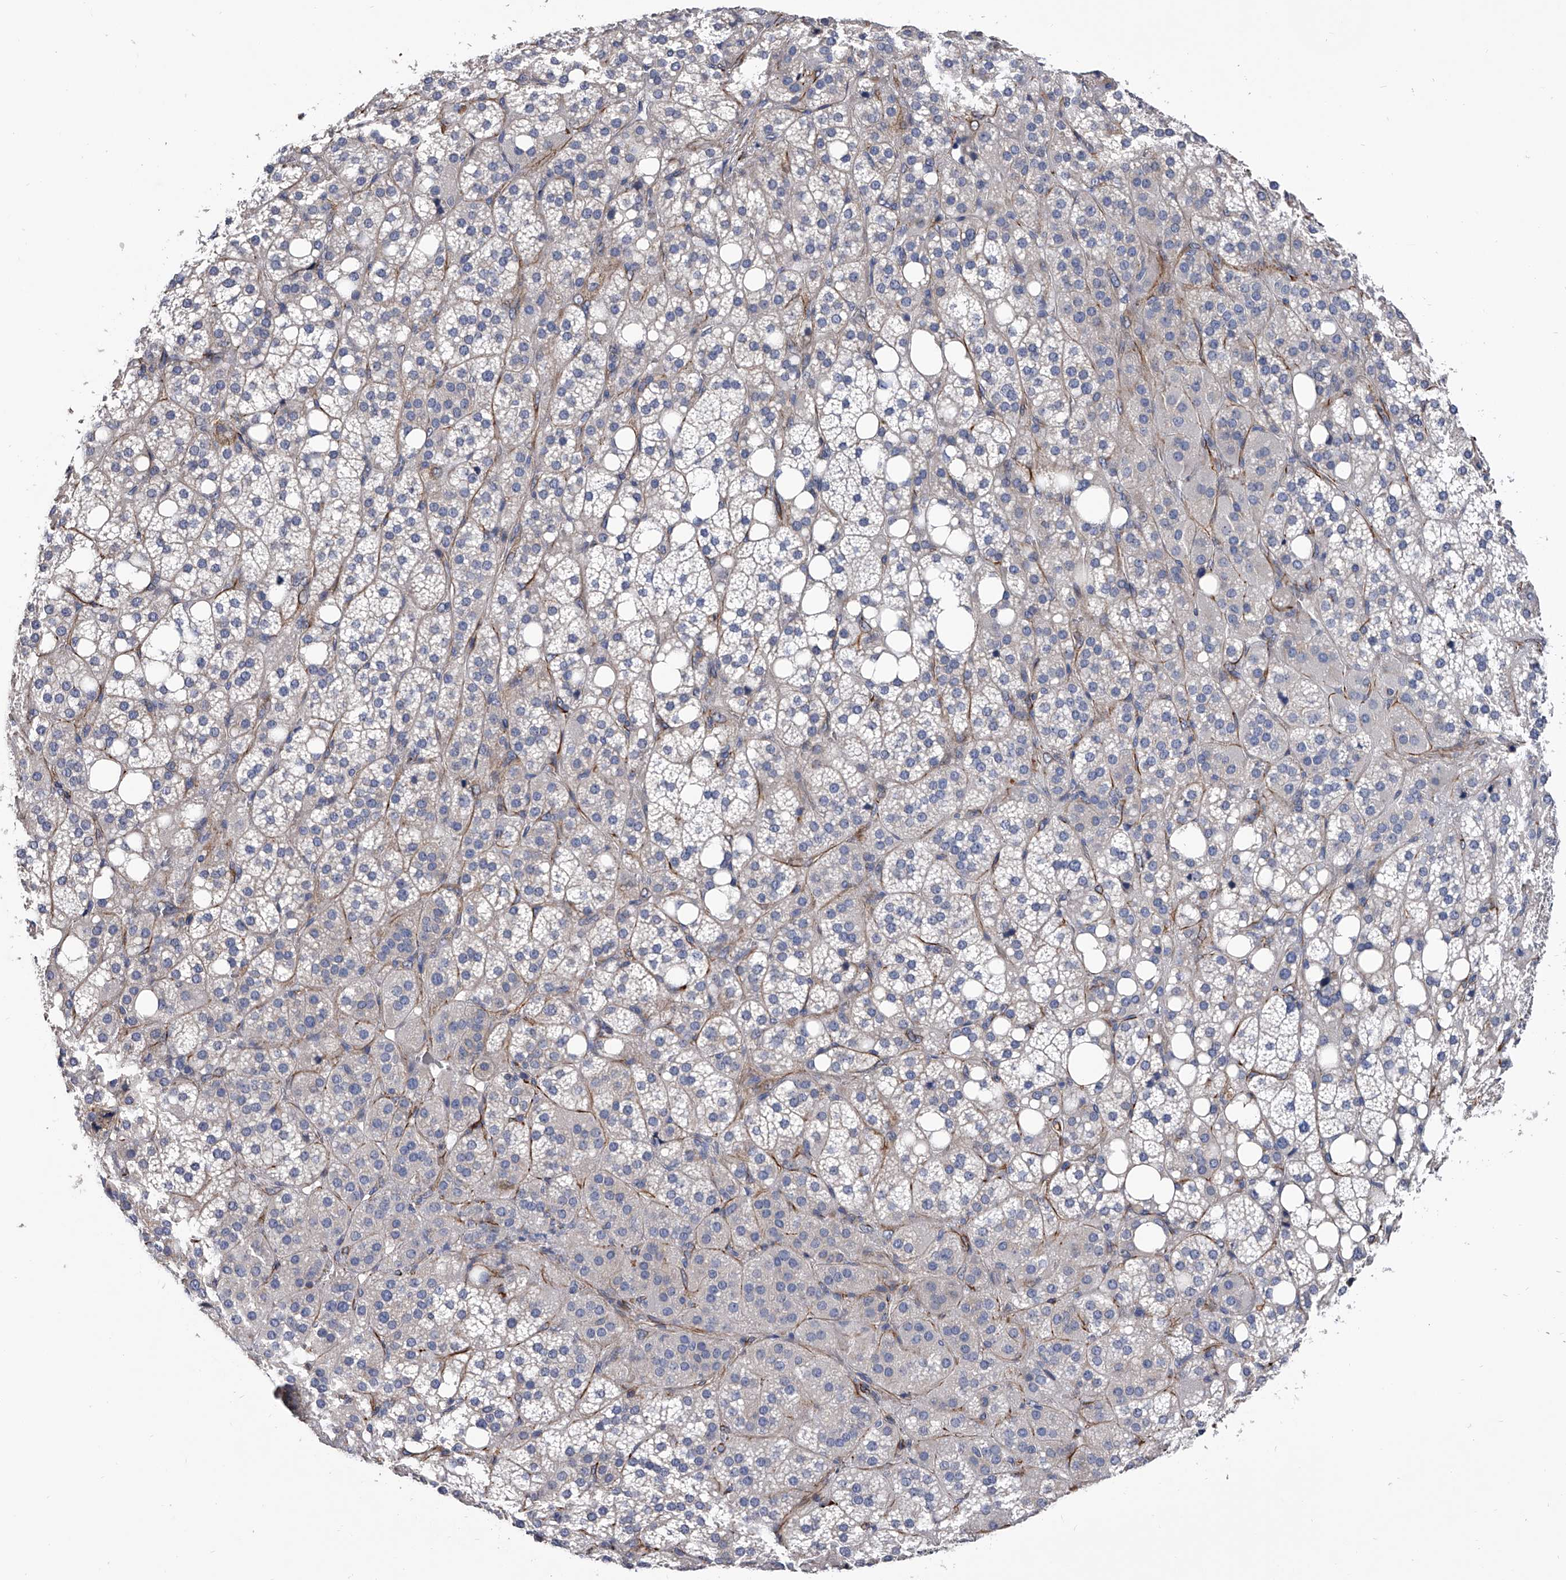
{"staining": {"intensity": "weak", "quantity": "<25%", "location": "cytoplasmic/membranous"}, "tissue": "adrenal gland", "cell_type": "Glandular cells", "image_type": "normal", "snomed": [{"axis": "morphology", "description": "Normal tissue, NOS"}, {"axis": "topography", "description": "Adrenal gland"}], "caption": "IHC of normal adrenal gland demonstrates no positivity in glandular cells.", "gene": "EFCAB7", "patient": {"sex": "female", "age": 59}}